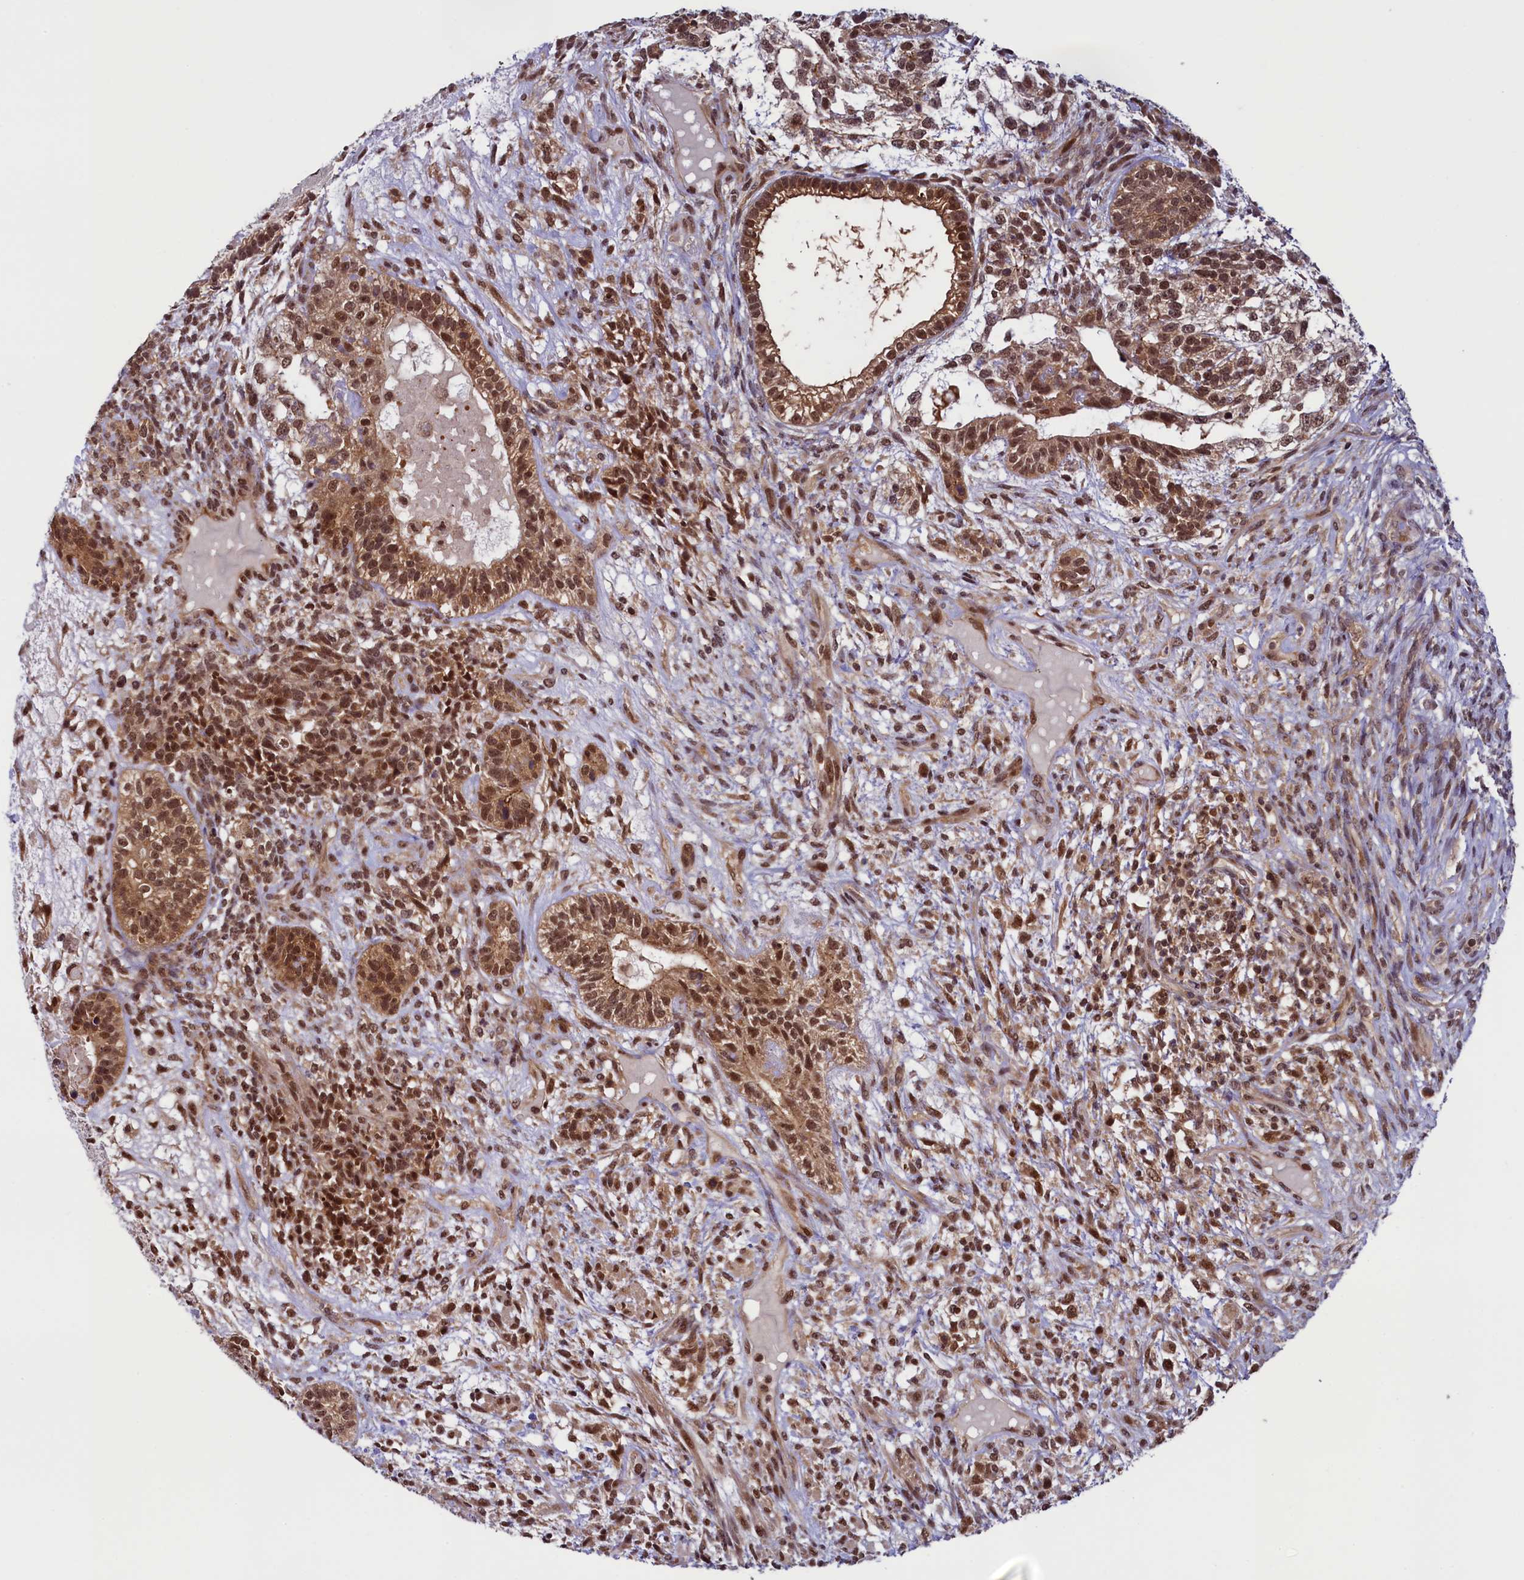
{"staining": {"intensity": "strong", "quantity": ">75%", "location": "cytoplasmic/membranous,nuclear"}, "tissue": "testis cancer", "cell_type": "Tumor cells", "image_type": "cancer", "snomed": [{"axis": "morphology", "description": "Seminoma, NOS"}, {"axis": "morphology", "description": "Carcinoma, Embryonal, NOS"}, {"axis": "topography", "description": "Testis"}], "caption": "Immunohistochemical staining of testis cancer shows strong cytoplasmic/membranous and nuclear protein staining in approximately >75% of tumor cells. (Brightfield microscopy of DAB IHC at high magnification).", "gene": "SLC7A6OS", "patient": {"sex": "male", "age": 28}}